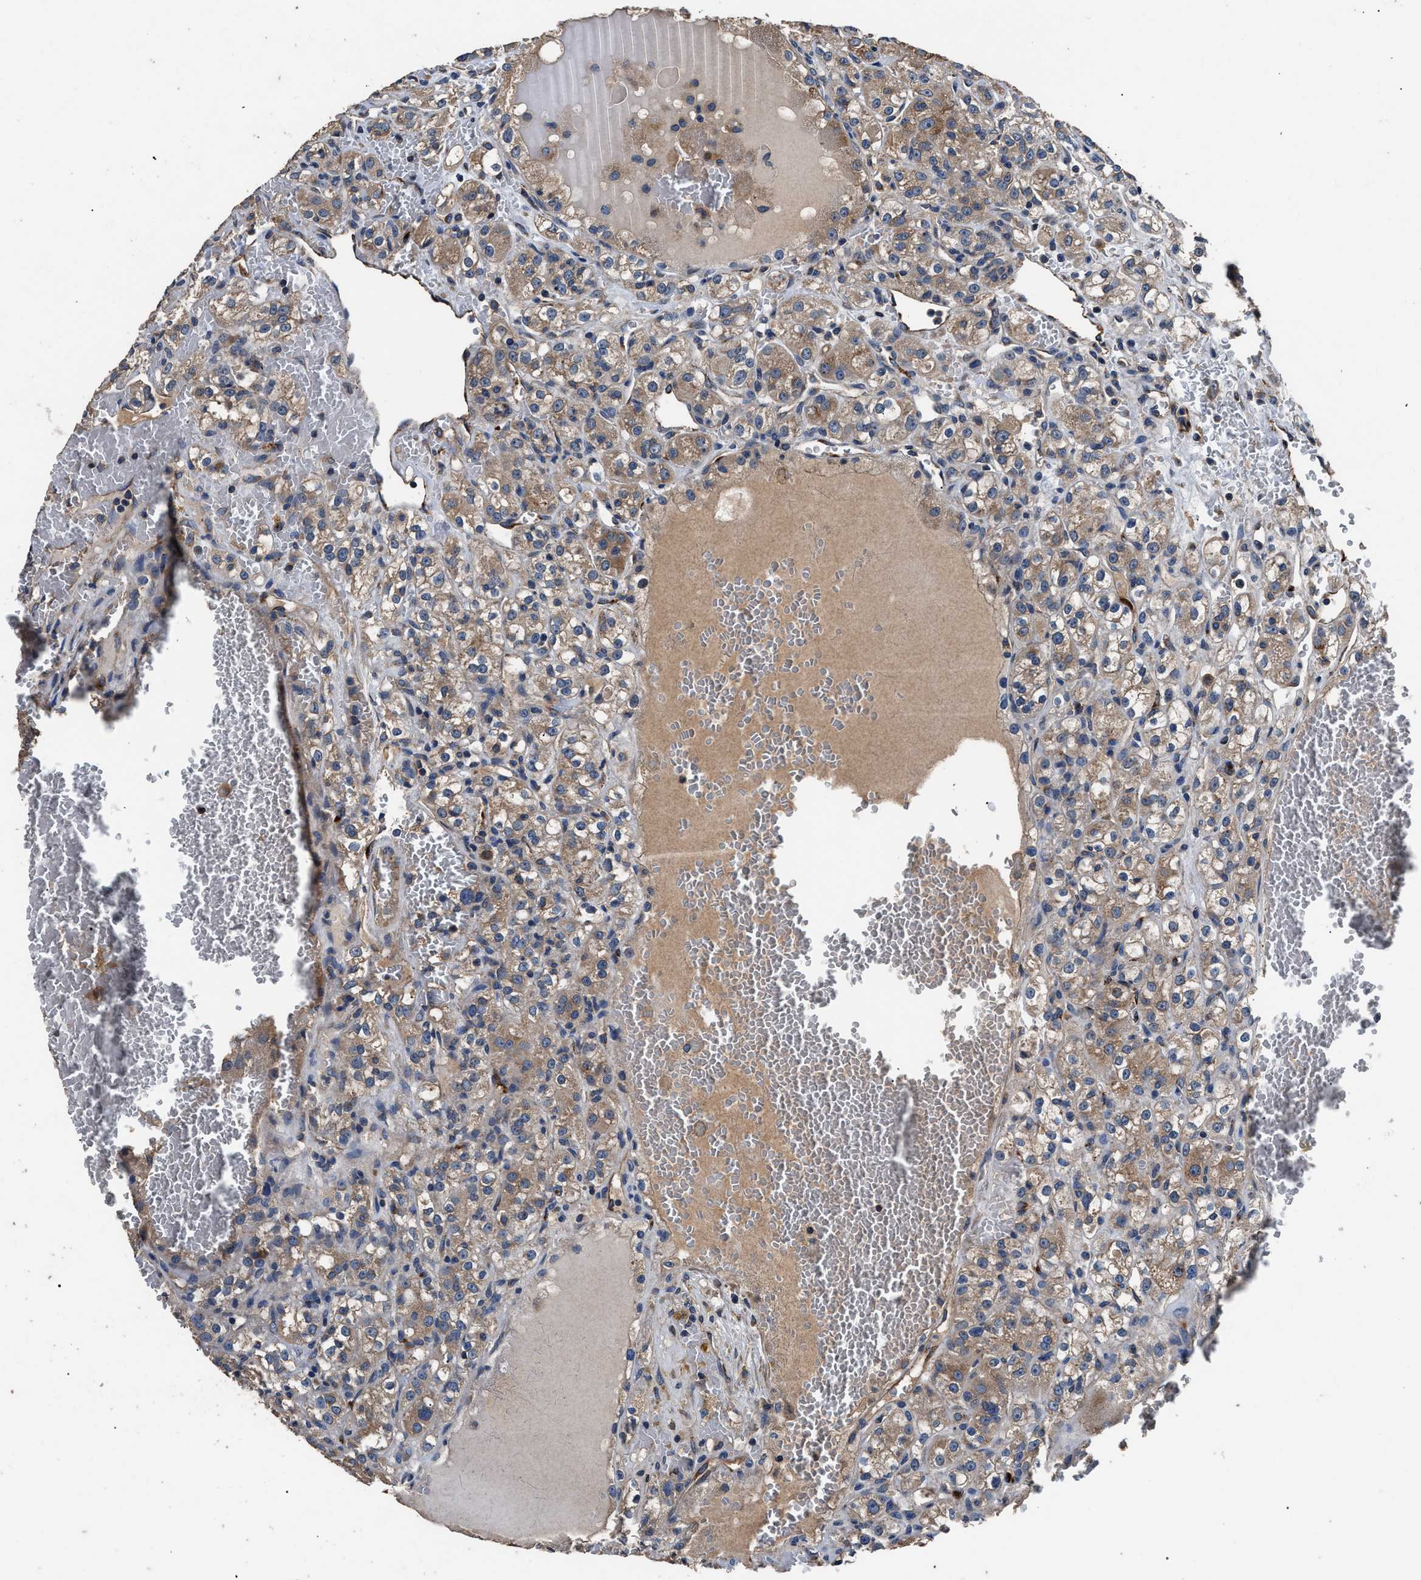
{"staining": {"intensity": "moderate", "quantity": ">75%", "location": "cytoplasmic/membranous"}, "tissue": "renal cancer", "cell_type": "Tumor cells", "image_type": "cancer", "snomed": [{"axis": "morphology", "description": "Normal tissue, NOS"}, {"axis": "morphology", "description": "Adenocarcinoma, NOS"}, {"axis": "topography", "description": "Kidney"}], "caption": "Tumor cells reveal medium levels of moderate cytoplasmic/membranous positivity in about >75% of cells in adenocarcinoma (renal).", "gene": "DHRS7B", "patient": {"sex": "male", "age": 61}}